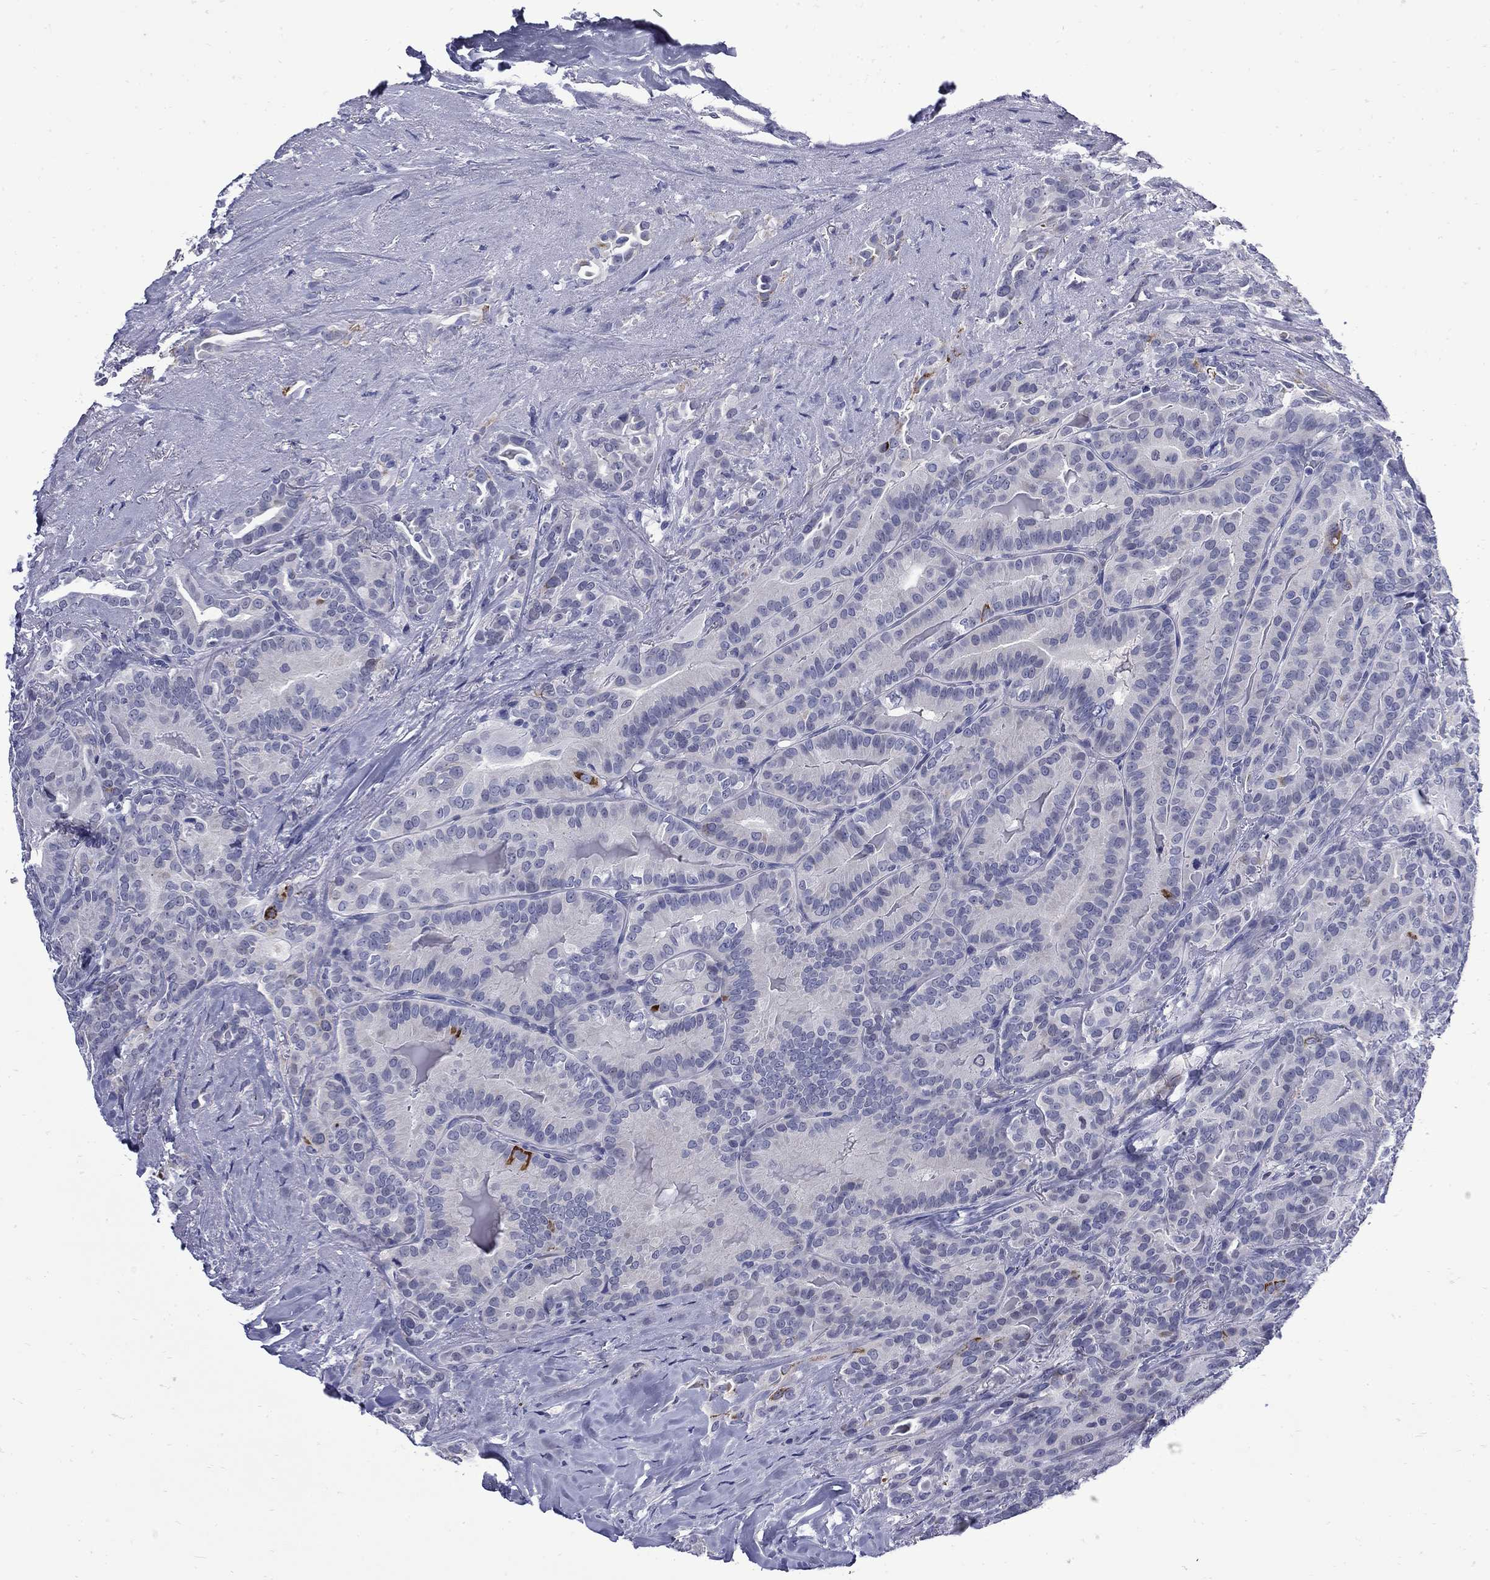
{"staining": {"intensity": "negative", "quantity": "none", "location": "none"}, "tissue": "thyroid cancer", "cell_type": "Tumor cells", "image_type": "cancer", "snomed": [{"axis": "morphology", "description": "Papillary adenocarcinoma, NOS"}, {"axis": "topography", "description": "Thyroid gland"}], "caption": "DAB (3,3'-diaminobenzidine) immunohistochemical staining of human thyroid papillary adenocarcinoma exhibits no significant positivity in tumor cells.", "gene": "MGARP", "patient": {"sex": "male", "age": 61}}